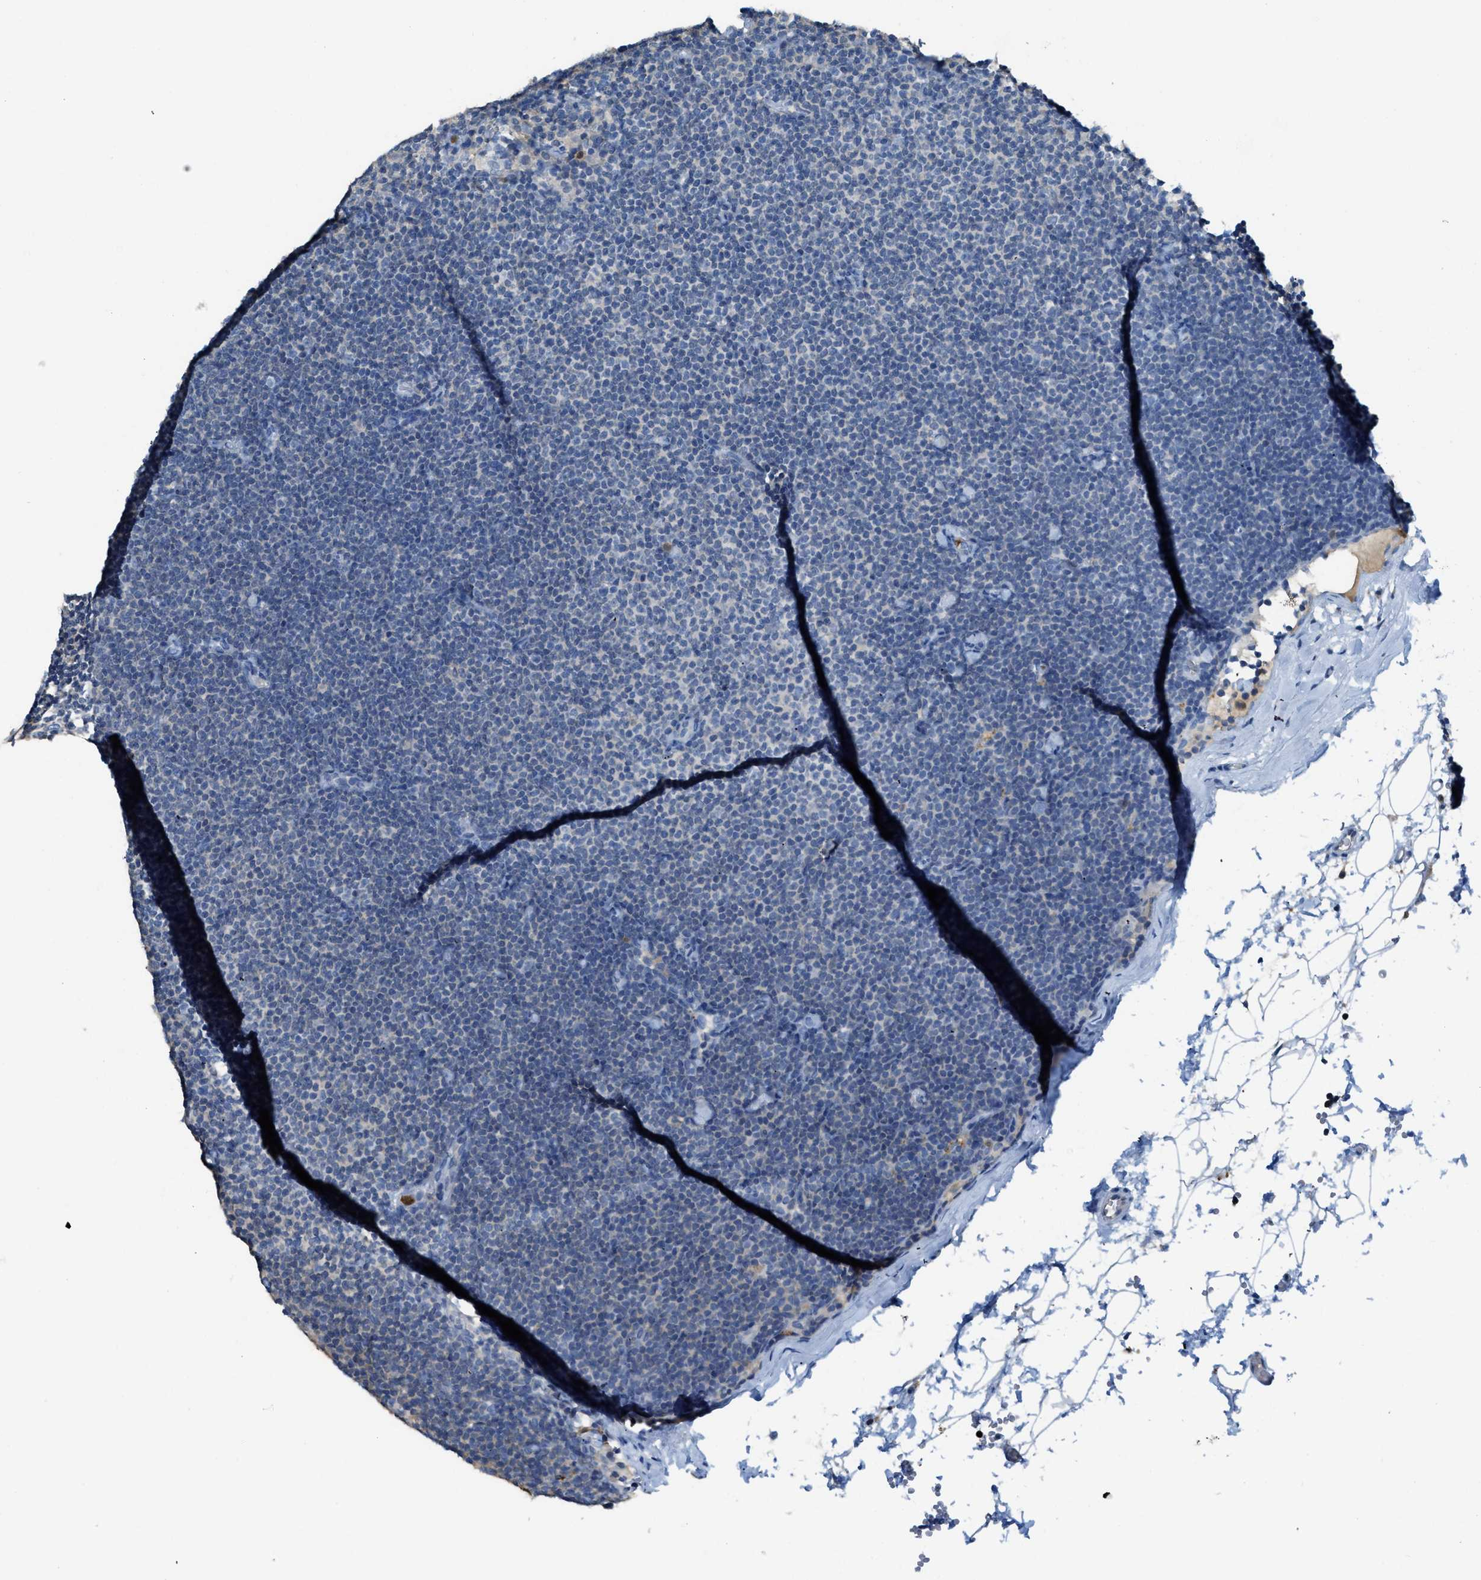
{"staining": {"intensity": "negative", "quantity": "none", "location": "none"}, "tissue": "lymphoma", "cell_type": "Tumor cells", "image_type": "cancer", "snomed": [{"axis": "morphology", "description": "Malignant lymphoma, non-Hodgkin's type, Low grade"}, {"axis": "topography", "description": "Lymph node"}], "caption": "High magnification brightfield microscopy of lymphoma stained with DAB (brown) and counterstained with hematoxylin (blue): tumor cells show no significant staining. Nuclei are stained in blue.", "gene": "SERPINB1", "patient": {"sex": "female", "age": 53}}